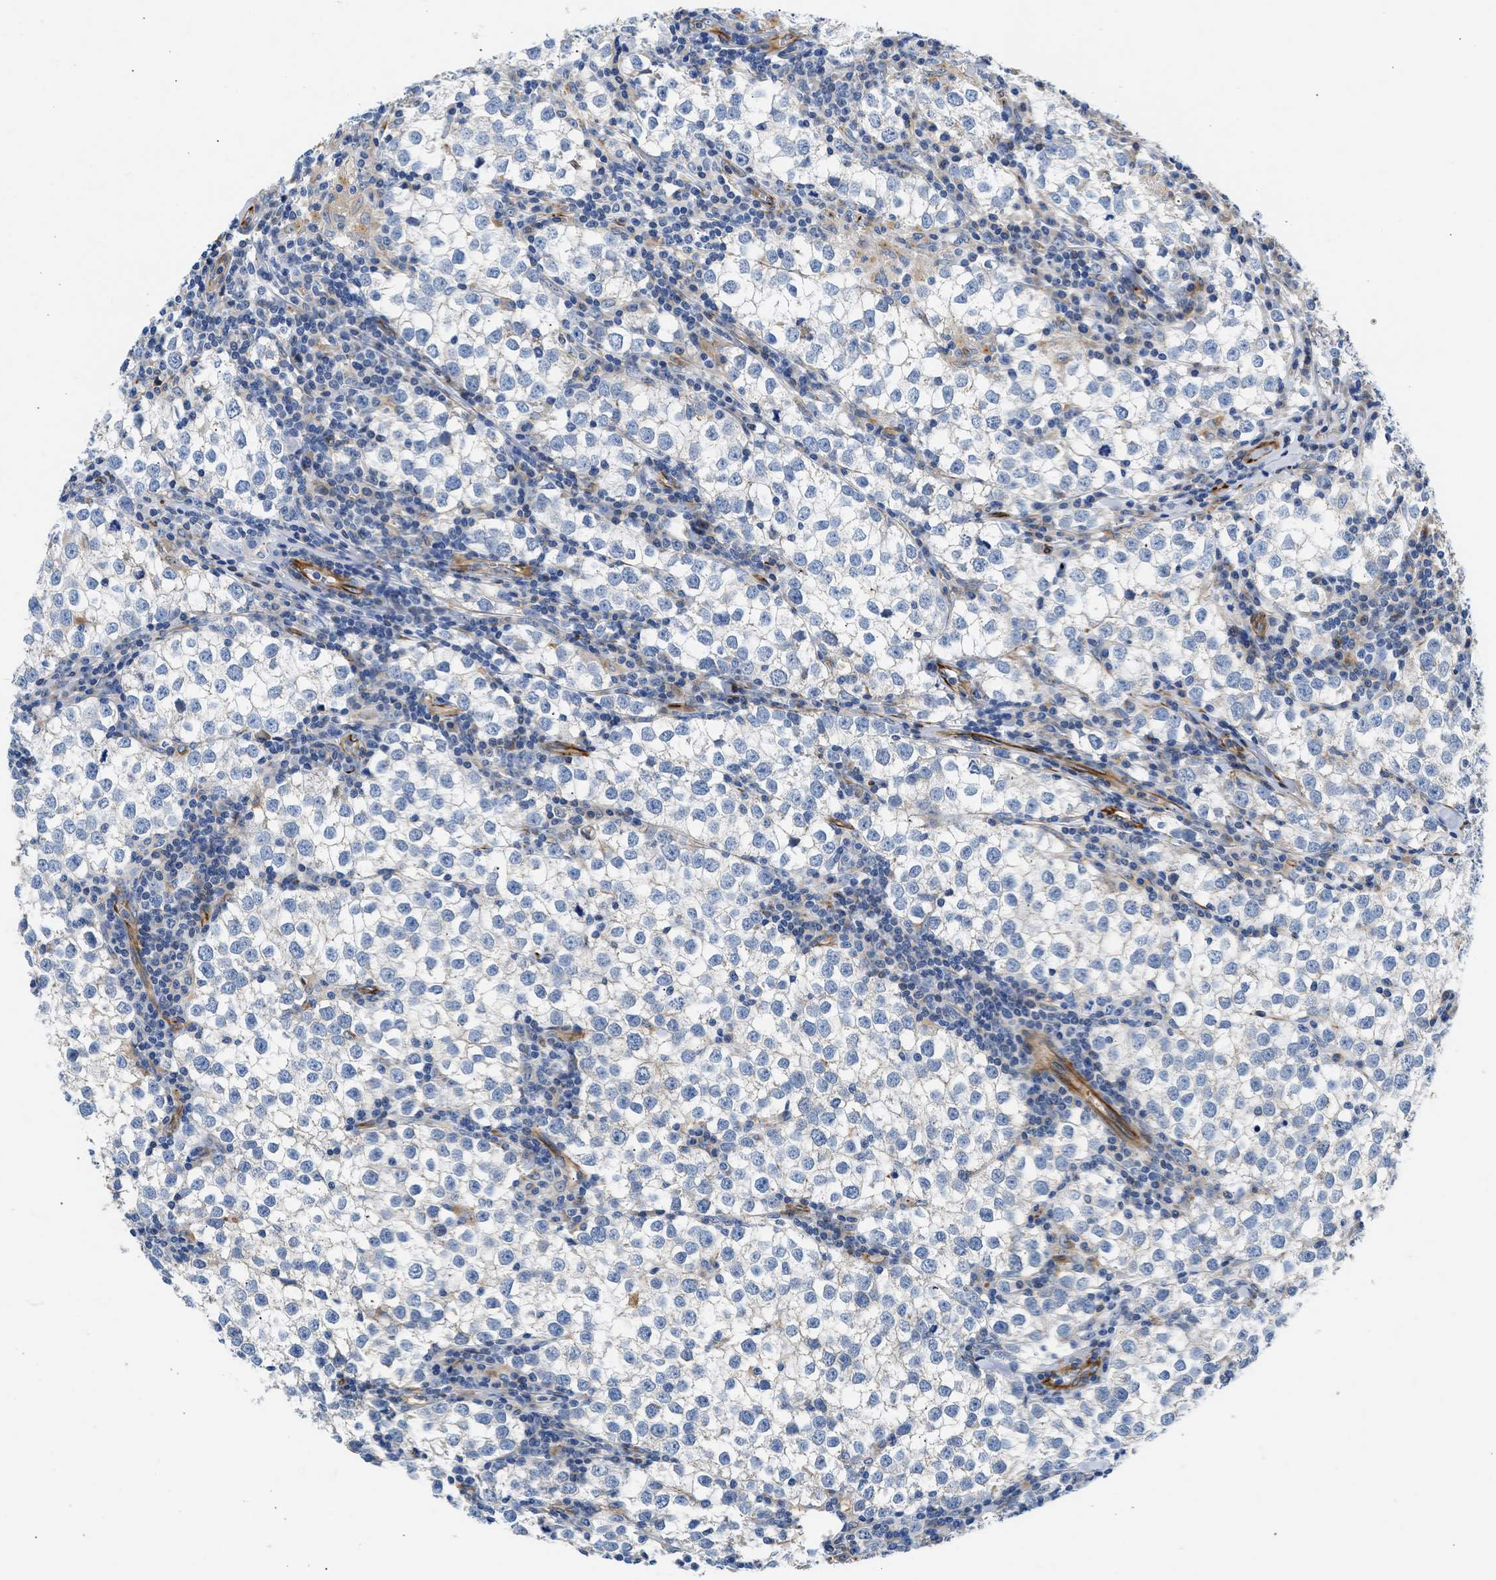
{"staining": {"intensity": "negative", "quantity": "none", "location": "none"}, "tissue": "testis cancer", "cell_type": "Tumor cells", "image_type": "cancer", "snomed": [{"axis": "morphology", "description": "Seminoma, NOS"}, {"axis": "morphology", "description": "Carcinoma, Embryonal, NOS"}, {"axis": "topography", "description": "Testis"}], "caption": "DAB immunohistochemical staining of seminoma (testis) demonstrates no significant positivity in tumor cells.", "gene": "ULK4", "patient": {"sex": "male", "age": 36}}